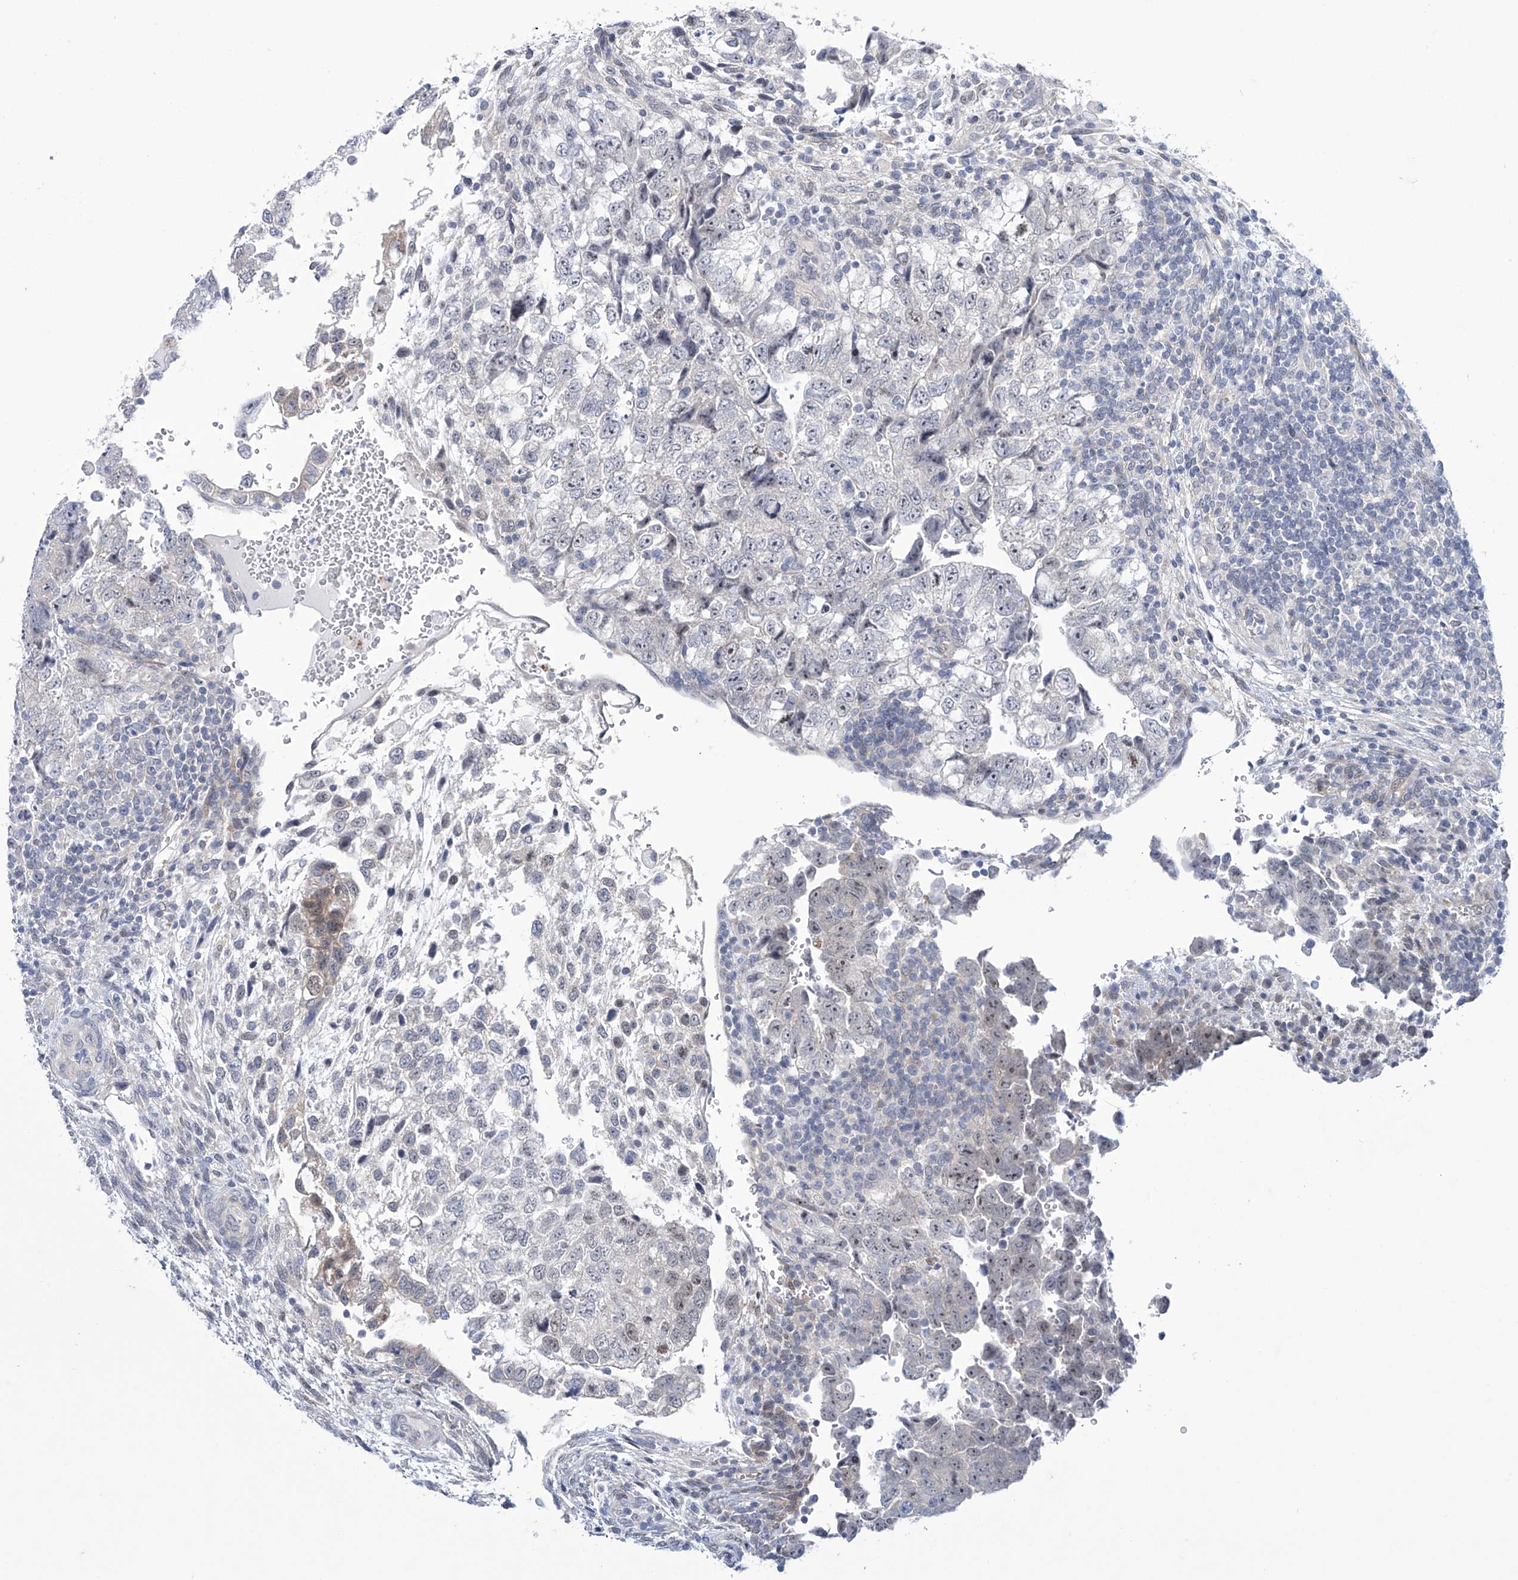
{"staining": {"intensity": "weak", "quantity": "<25%", "location": "nuclear"}, "tissue": "testis cancer", "cell_type": "Tumor cells", "image_type": "cancer", "snomed": [{"axis": "morphology", "description": "Carcinoma, Embryonal, NOS"}, {"axis": "topography", "description": "Testis"}], "caption": "An immunohistochemistry photomicrograph of testis cancer is shown. There is no staining in tumor cells of testis cancer.", "gene": "TRIM60", "patient": {"sex": "male", "age": 37}}